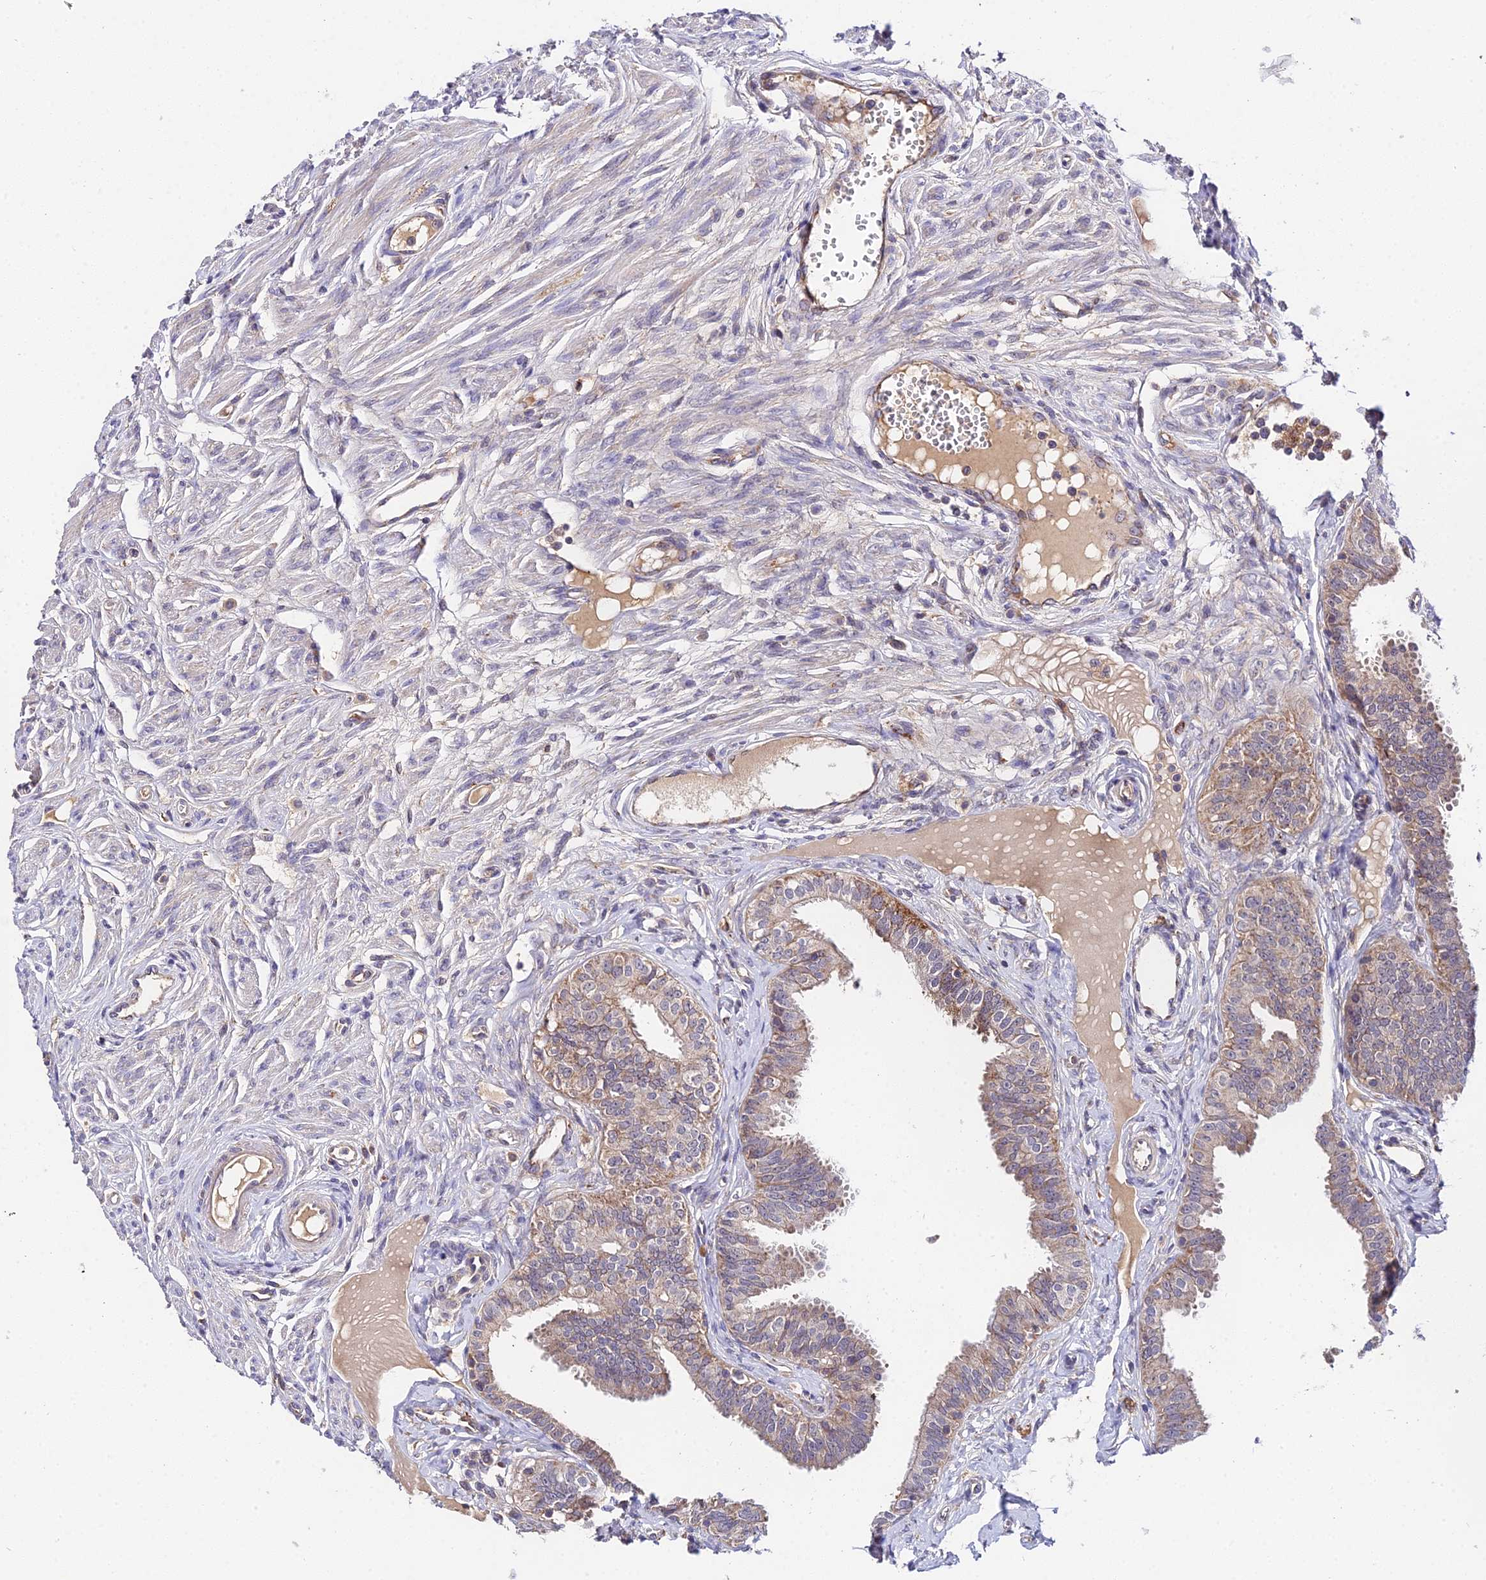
{"staining": {"intensity": "moderate", "quantity": "25%-75%", "location": "cytoplasmic/membranous"}, "tissue": "fallopian tube", "cell_type": "Glandular cells", "image_type": "normal", "snomed": [{"axis": "morphology", "description": "Normal tissue, NOS"}, {"axis": "morphology", "description": "Carcinoma, NOS"}, {"axis": "topography", "description": "Fallopian tube"}, {"axis": "topography", "description": "Ovary"}], "caption": "Benign fallopian tube reveals moderate cytoplasmic/membranous expression in about 25%-75% of glandular cells (DAB (3,3'-diaminobenzidine) IHC, brown staining for protein, blue staining for nuclei)..", "gene": "ZBED8", "patient": {"sex": "female", "age": 59}}